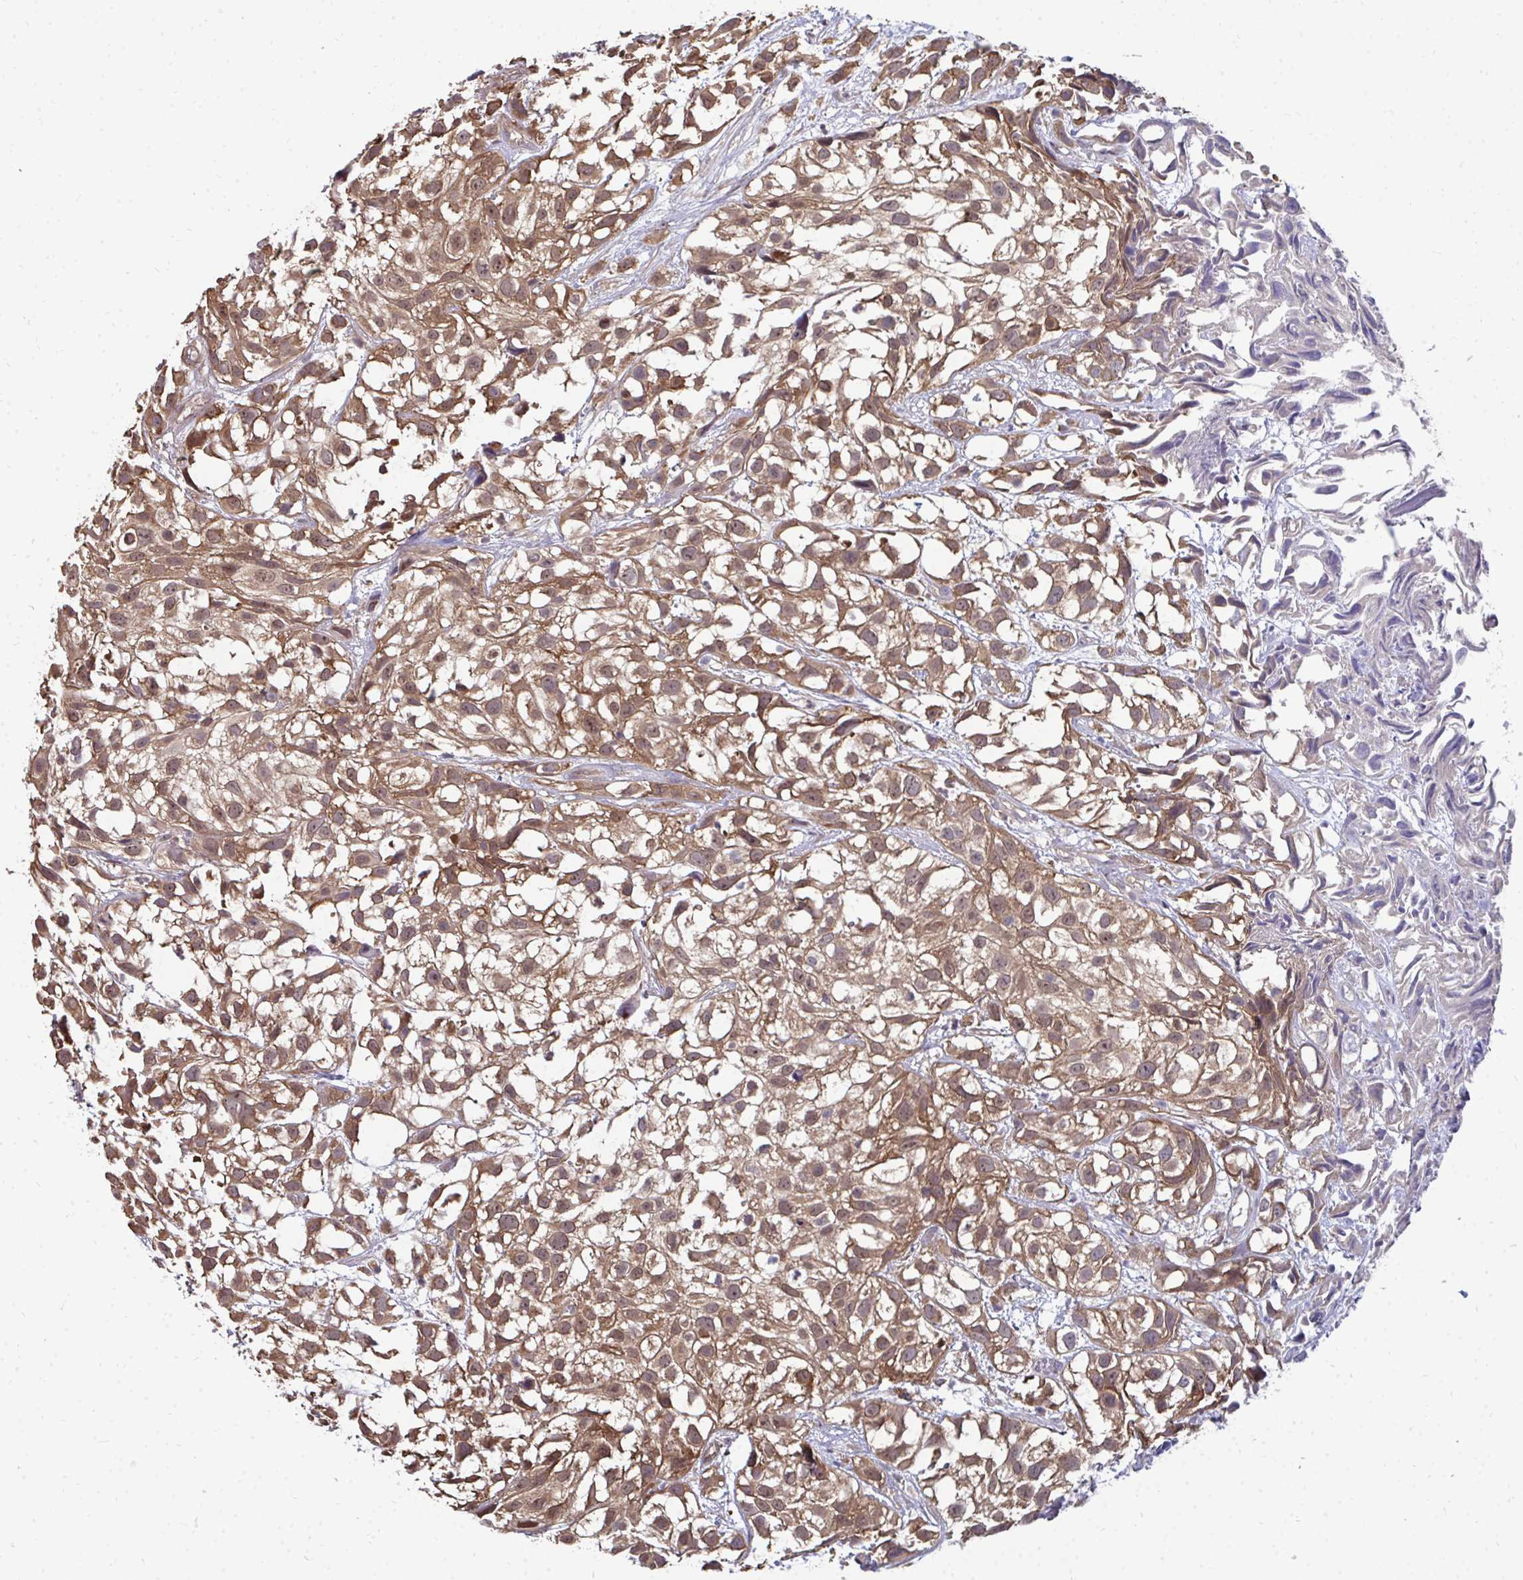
{"staining": {"intensity": "moderate", "quantity": ">75%", "location": "cytoplasmic/membranous,nuclear"}, "tissue": "urothelial cancer", "cell_type": "Tumor cells", "image_type": "cancer", "snomed": [{"axis": "morphology", "description": "Urothelial carcinoma, High grade"}, {"axis": "topography", "description": "Urinary bladder"}], "caption": "Urothelial cancer tissue demonstrates moderate cytoplasmic/membranous and nuclear positivity in about >75% of tumor cells, visualized by immunohistochemistry.", "gene": "DNAJA2", "patient": {"sex": "male", "age": 56}}